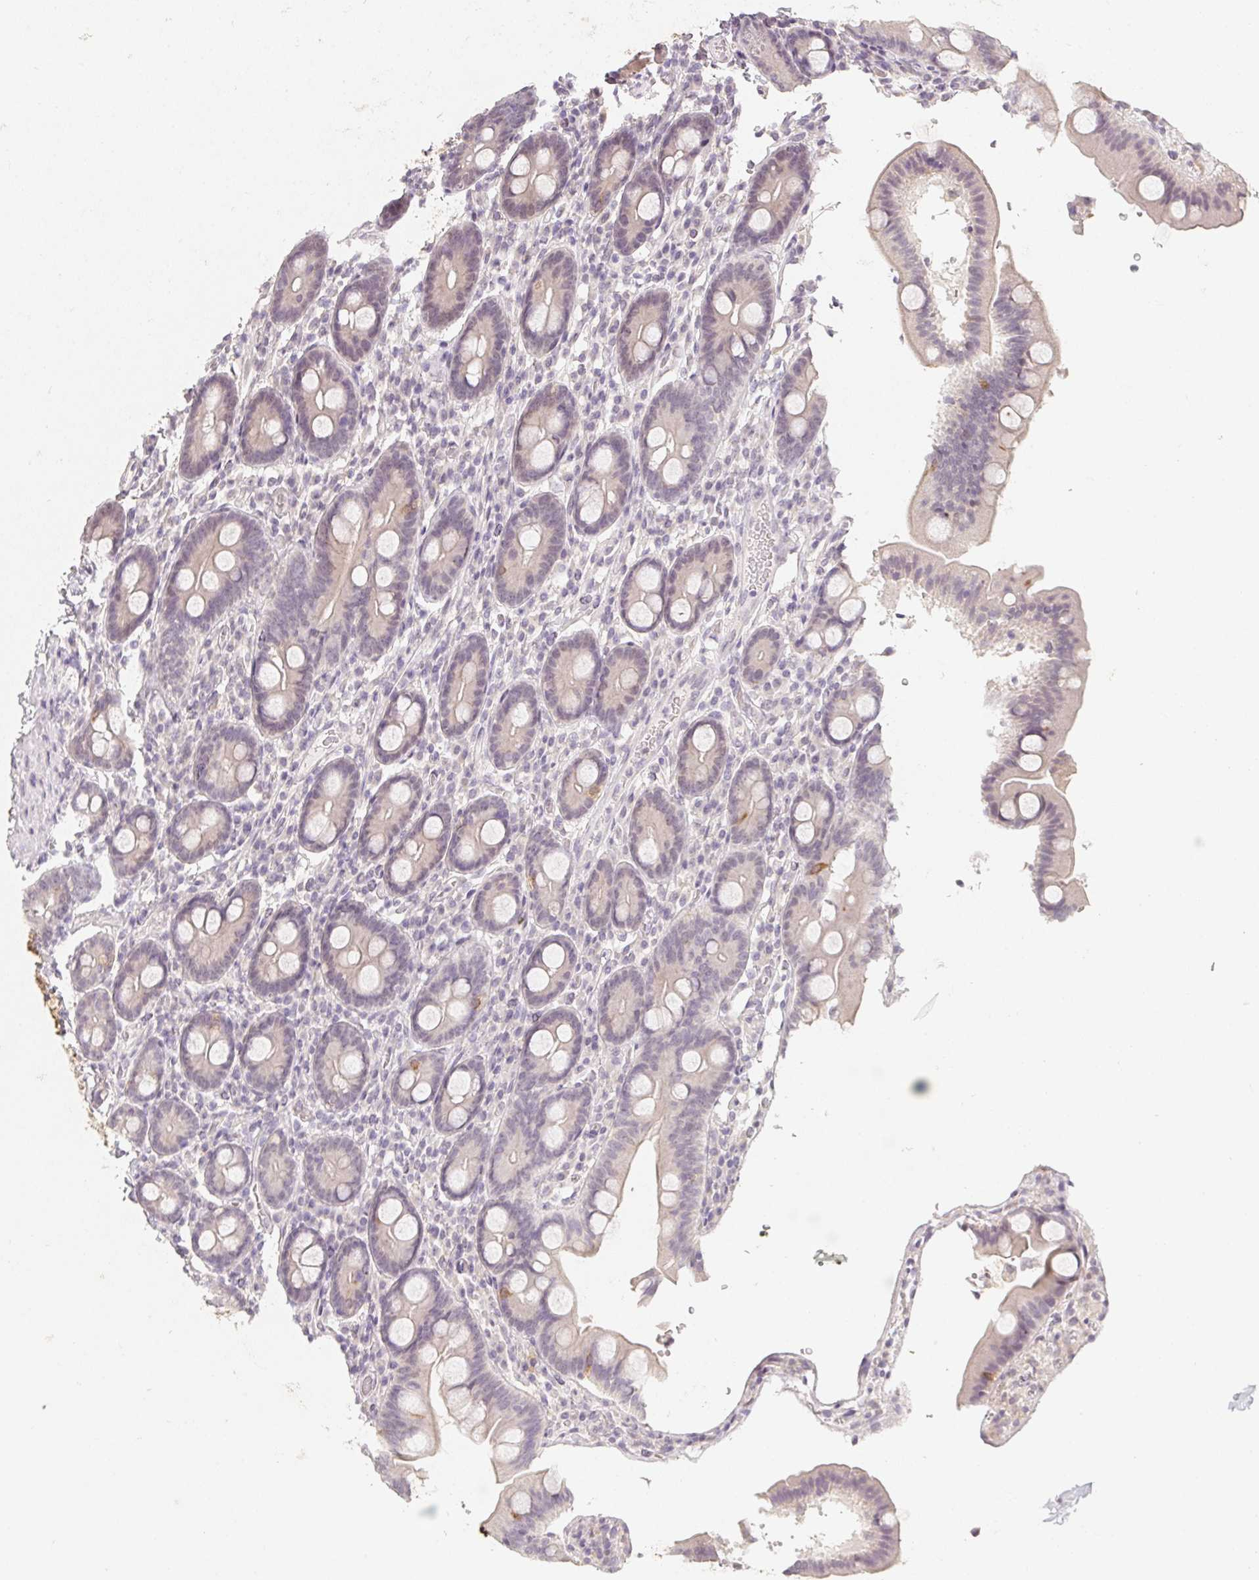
{"staining": {"intensity": "weak", "quantity": "25%-75%", "location": "cytoplasmic/membranous"}, "tissue": "duodenum", "cell_type": "Glandular cells", "image_type": "normal", "snomed": [{"axis": "morphology", "description": "Normal tissue, NOS"}, {"axis": "topography", "description": "Pancreas"}, {"axis": "topography", "description": "Duodenum"}], "caption": "The image demonstrates immunohistochemical staining of benign duodenum. There is weak cytoplasmic/membranous positivity is seen in approximately 25%-75% of glandular cells. The protein is stained brown, and the nuclei are stained in blue (DAB IHC with brightfield microscopy, high magnification).", "gene": "SOAT1", "patient": {"sex": "male", "age": 59}}